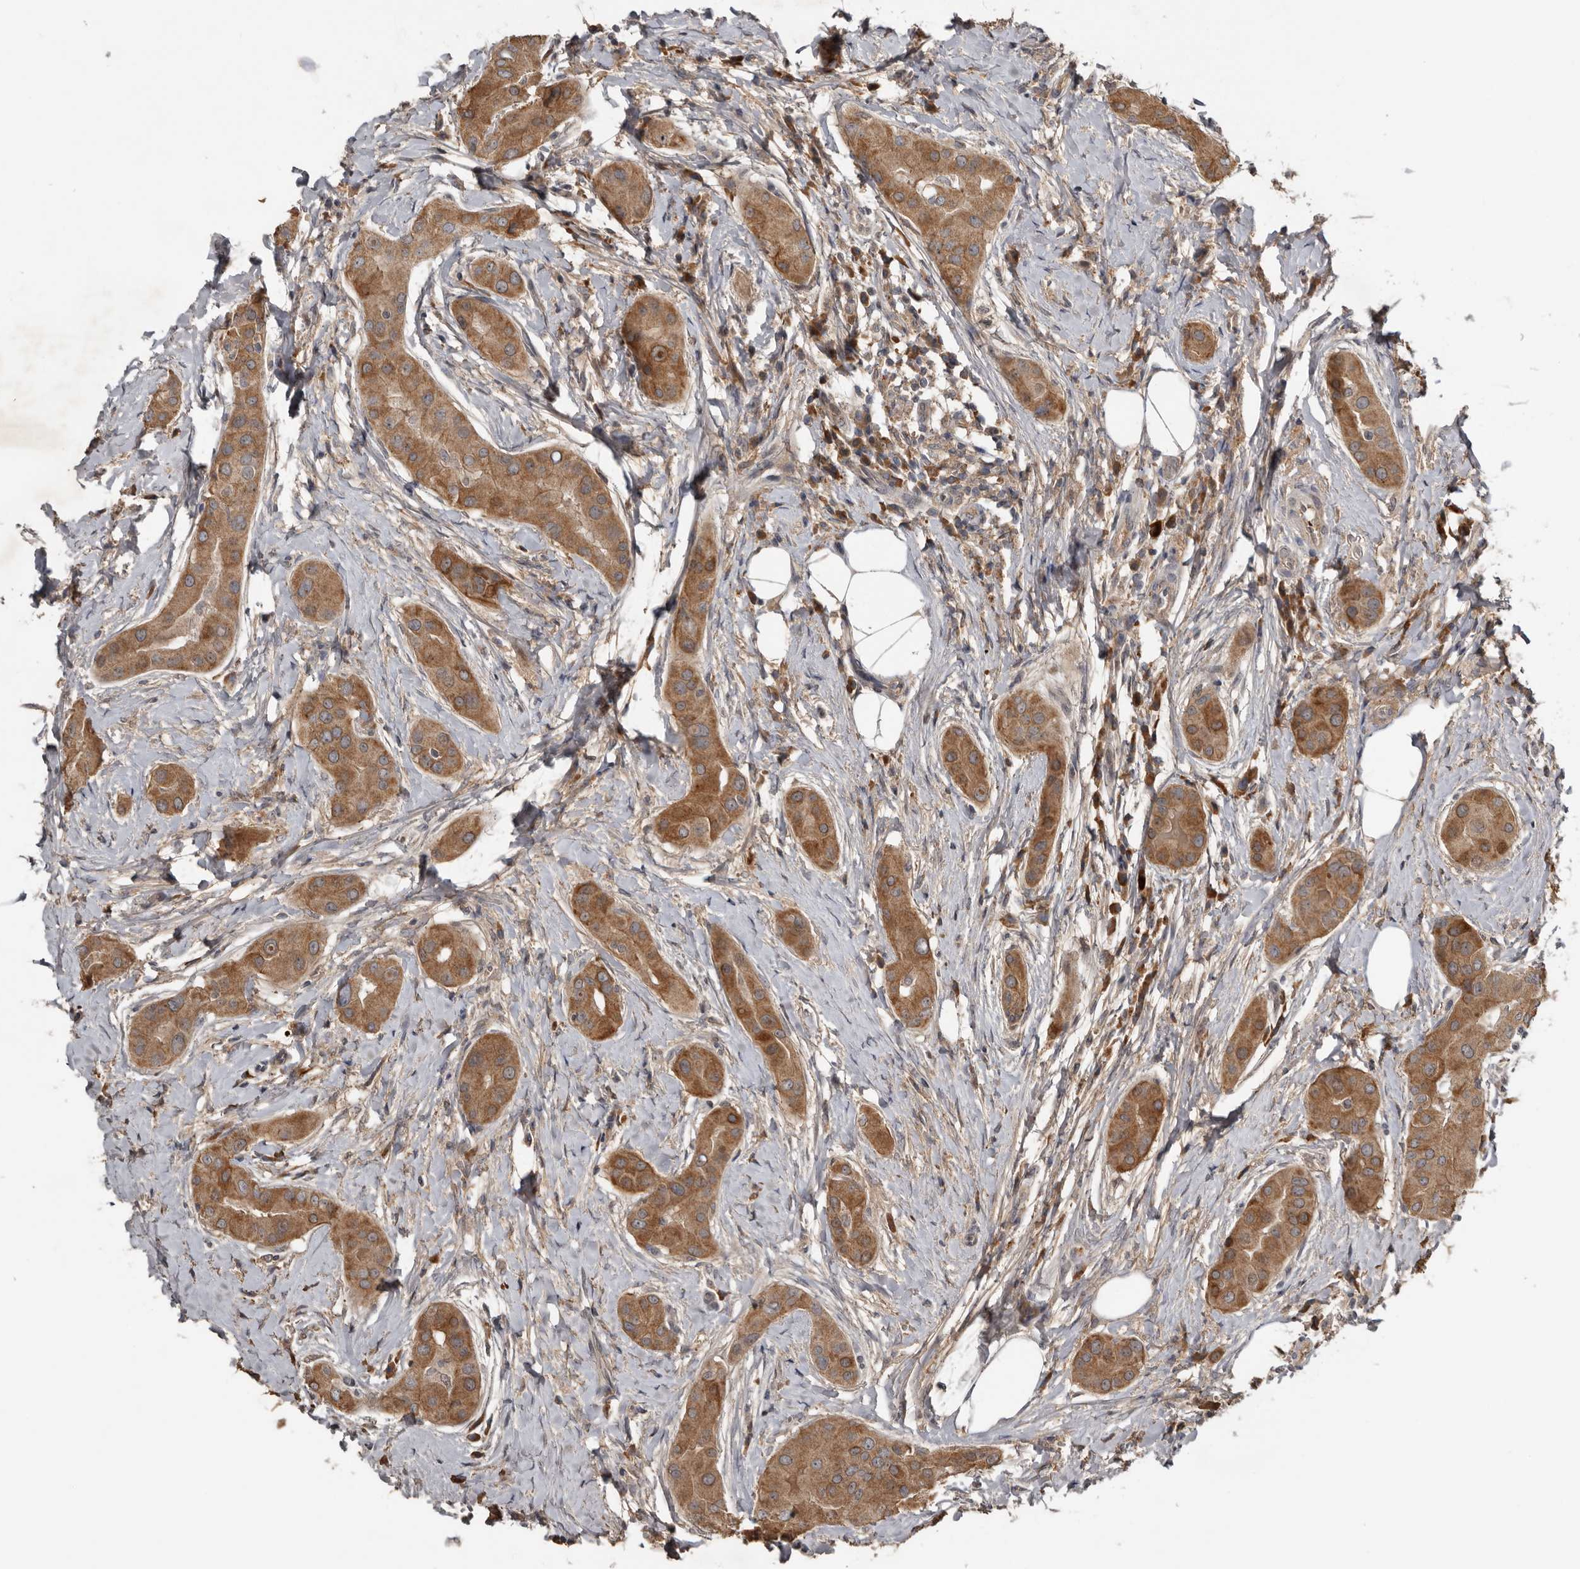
{"staining": {"intensity": "moderate", "quantity": ">75%", "location": "cytoplasmic/membranous"}, "tissue": "thyroid cancer", "cell_type": "Tumor cells", "image_type": "cancer", "snomed": [{"axis": "morphology", "description": "Papillary adenocarcinoma, NOS"}, {"axis": "topography", "description": "Thyroid gland"}], "caption": "There is medium levels of moderate cytoplasmic/membranous expression in tumor cells of thyroid cancer (papillary adenocarcinoma), as demonstrated by immunohistochemical staining (brown color).", "gene": "NMUR1", "patient": {"sex": "male", "age": 33}}